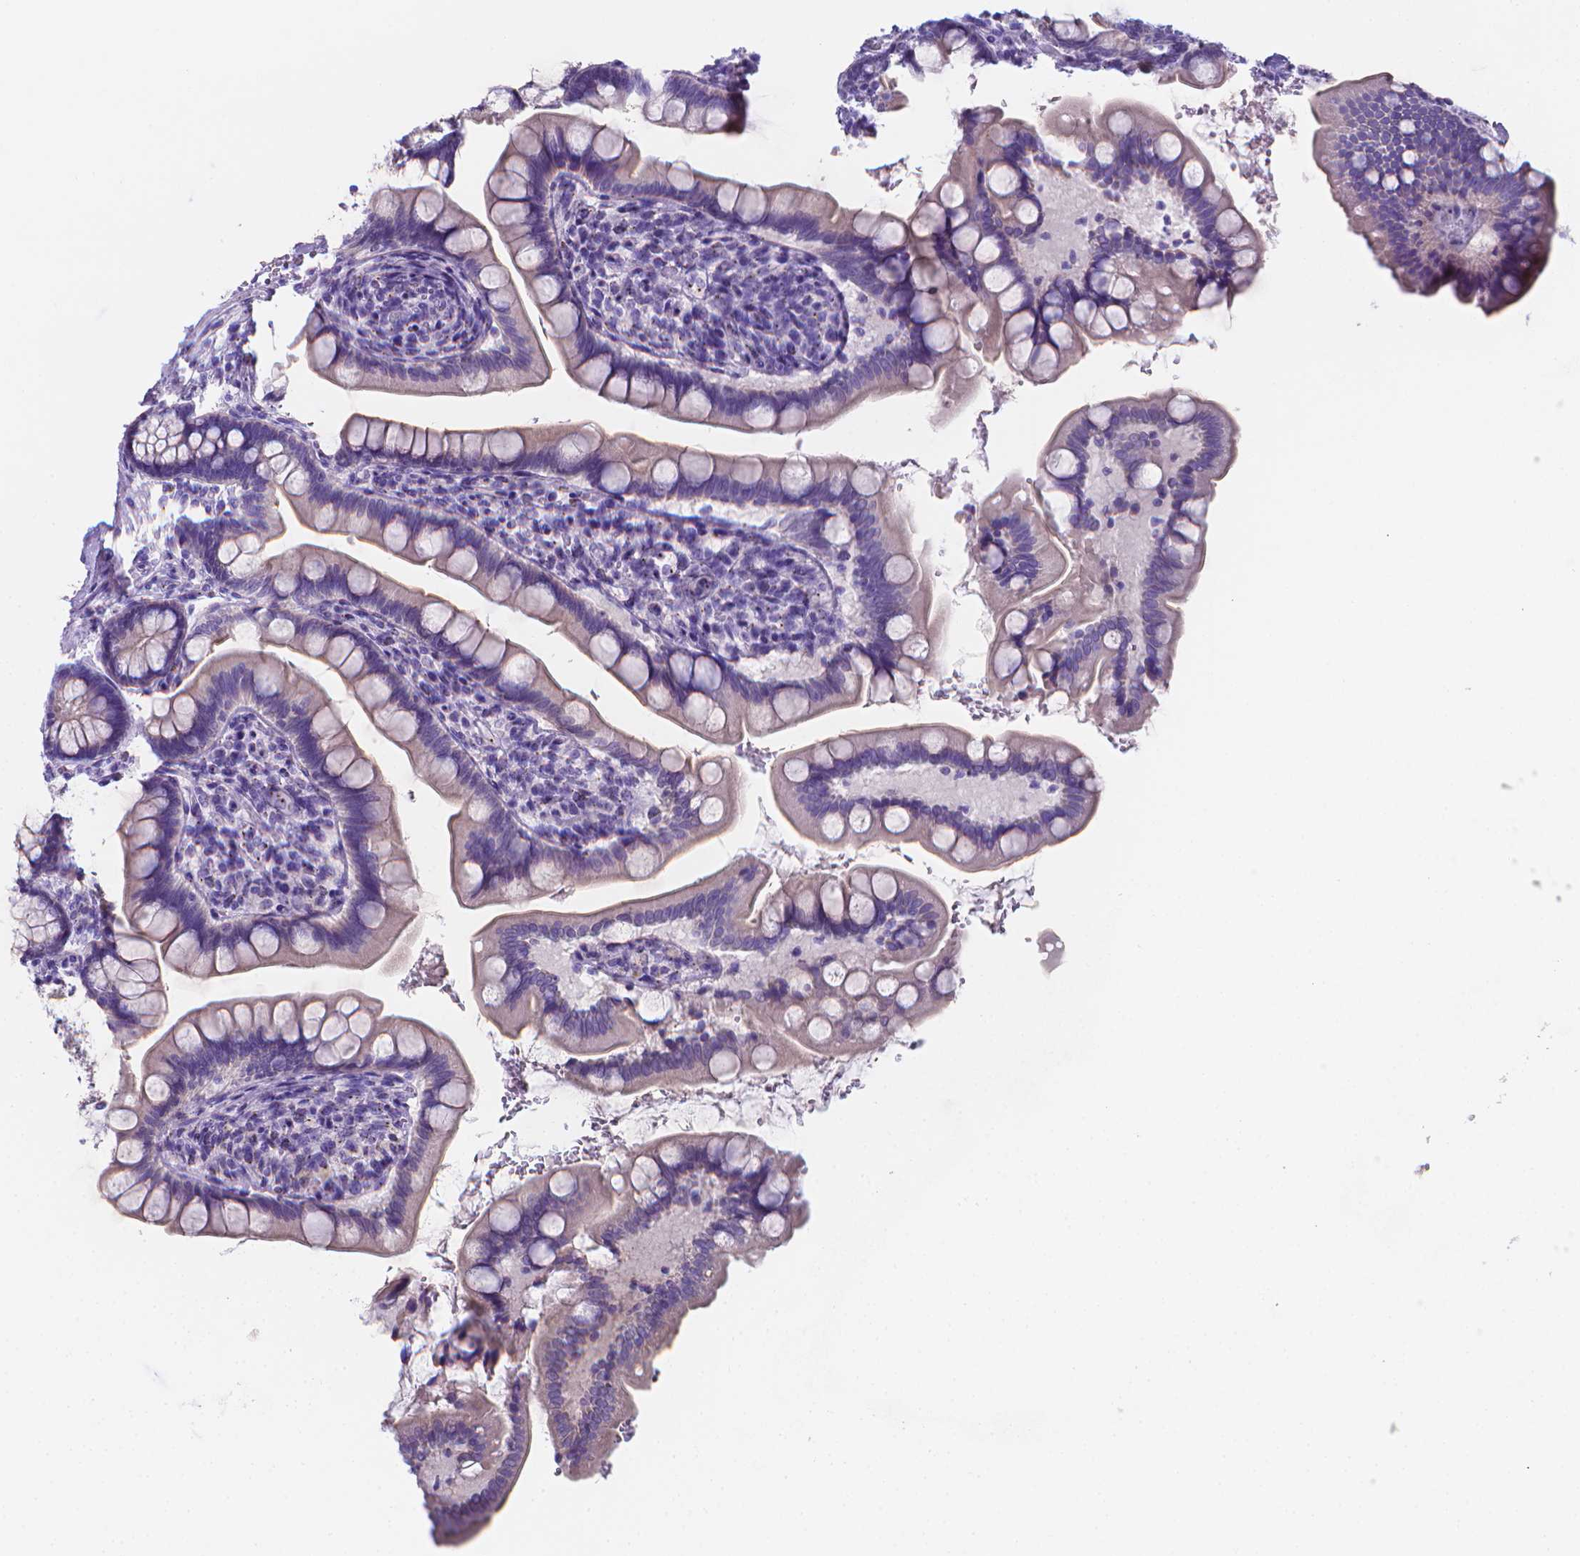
{"staining": {"intensity": "negative", "quantity": "none", "location": "none"}, "tissue": "small intestine", "cell_type": "Glandular cells", "image_type": "normal", "snomed": [{"axis": "morphology", "description": "Normal tissue, NOS"}, {"axis": "topography", "description": "Small intestine"}], "caption": "High magnification brightfield microscopy of normal small intestine stained with DAB (brown) and counterstained with hematoxylin (blue): glandular cells show no significant staining.", "gene": "LRRC73", "patient": {"sex": "female", "age": 56}}